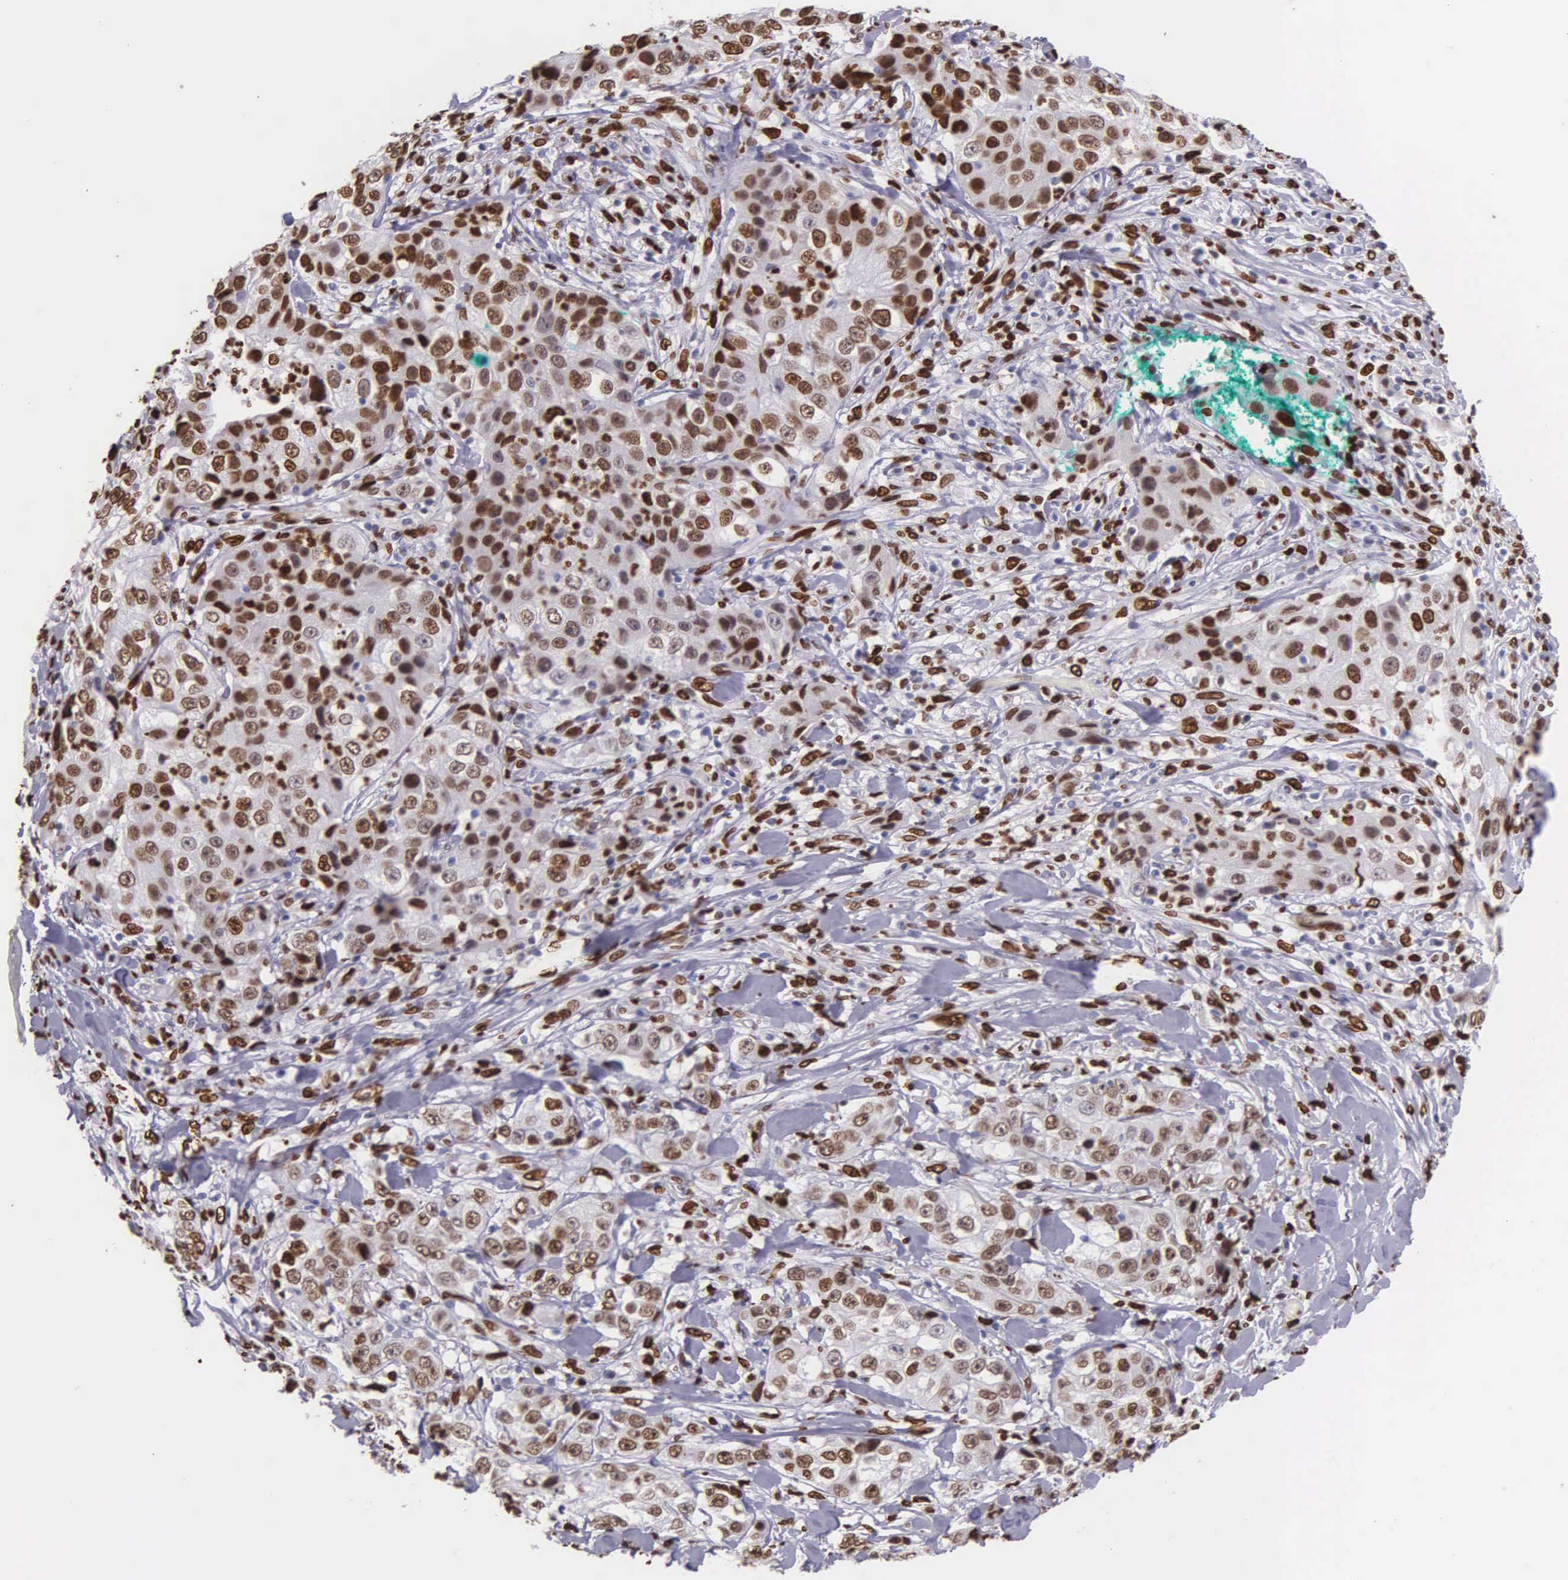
{"staining": {"intensity": "moderate", "quantity": ">75%", "location": "nuclear"}, "tissue": "lung cancer", "cell_type": "Tumor cells", "image_type": "cancer", "snomed": [{"axis": "morphology", "description": "Squamous cell carcinoma, NOS"}, {"axis": "topography", "description": "Lung"}], "caption": "Approximately >75% of tumor cells in human lung cancer (squamous cell carcinoma) display moderate nuclear protein expression as visualized by brown immunohistochemical staining.", "gene": "H1-0", "patient": {"sex": "male", "age": 64}}